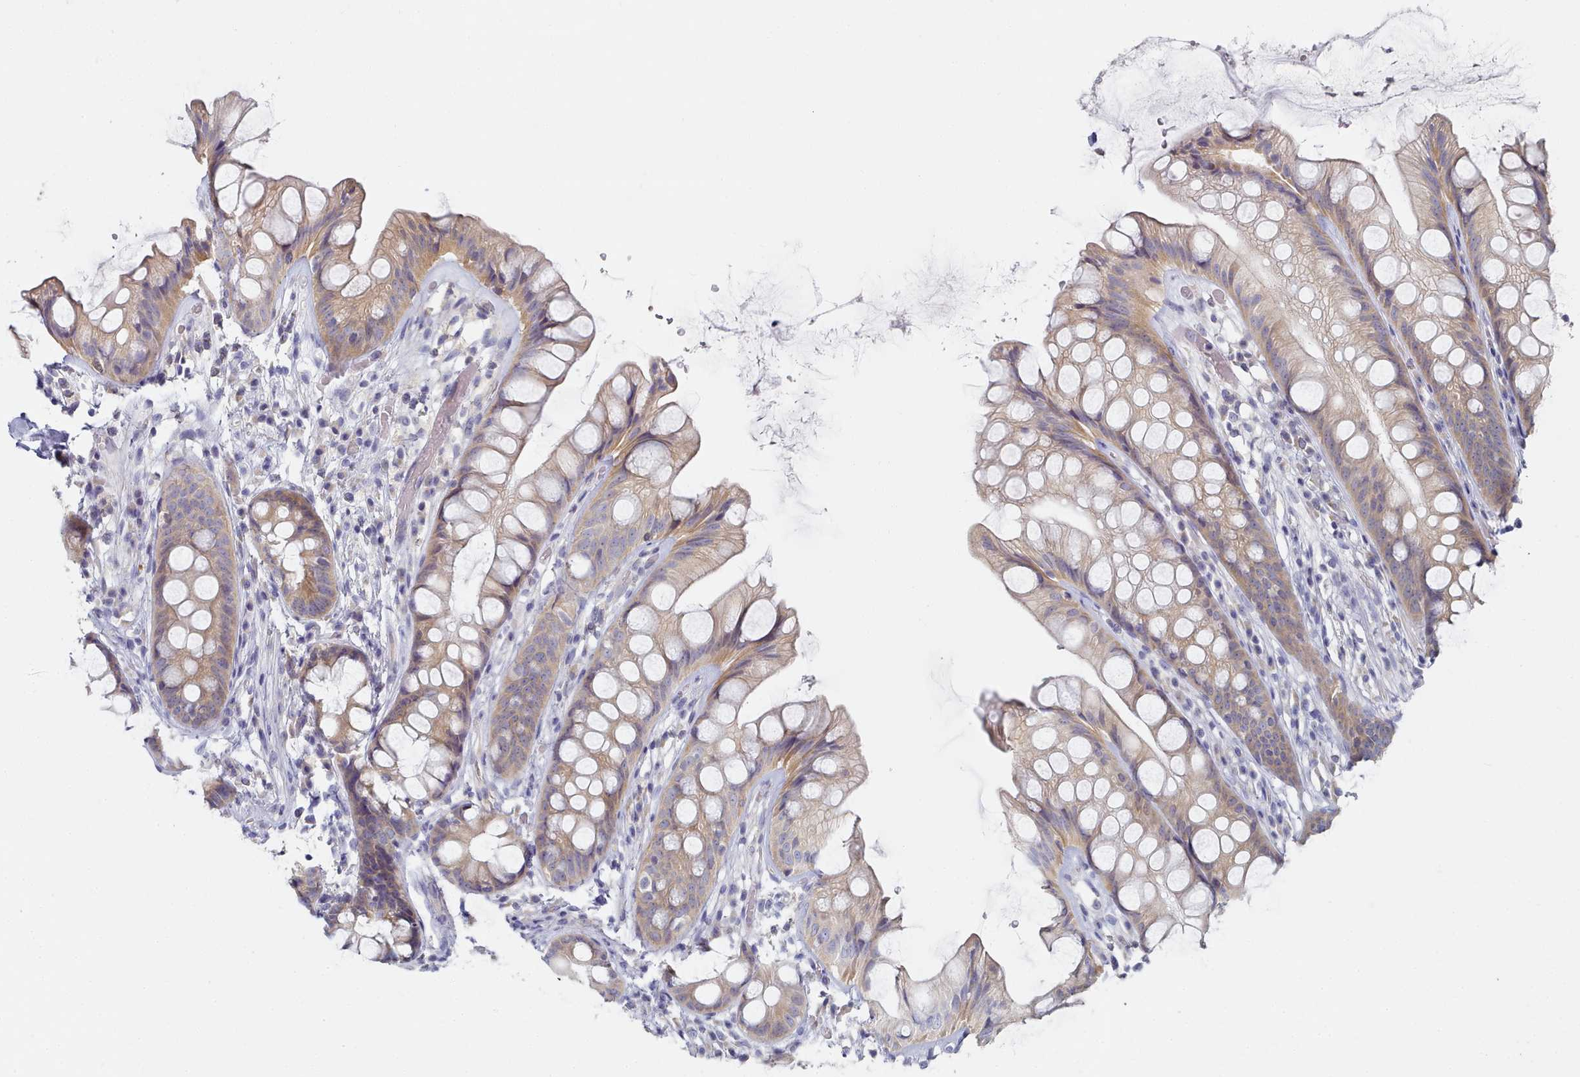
{"staining": {"intensity": "moderate", "quantity": ">75%", "location": "cytoplasmic/membranous"}, "tissue": "rectum", "cell_type": "Glandular cells", "image_type": "normal", "snomed": [{"axis": "morphology", "description": "Normal tissue, NOS"}, {"axis": "topography", "description": "Rectum"}], "caption": "IHC image of benign human rectum stained for a protein (brown), which demonstrates medium levels of moderate cytoplasmic/membranous staining in about >75% of glandular cells.", "gene": "TYW1B", "patient": {"sex": "male", "age": 74}}